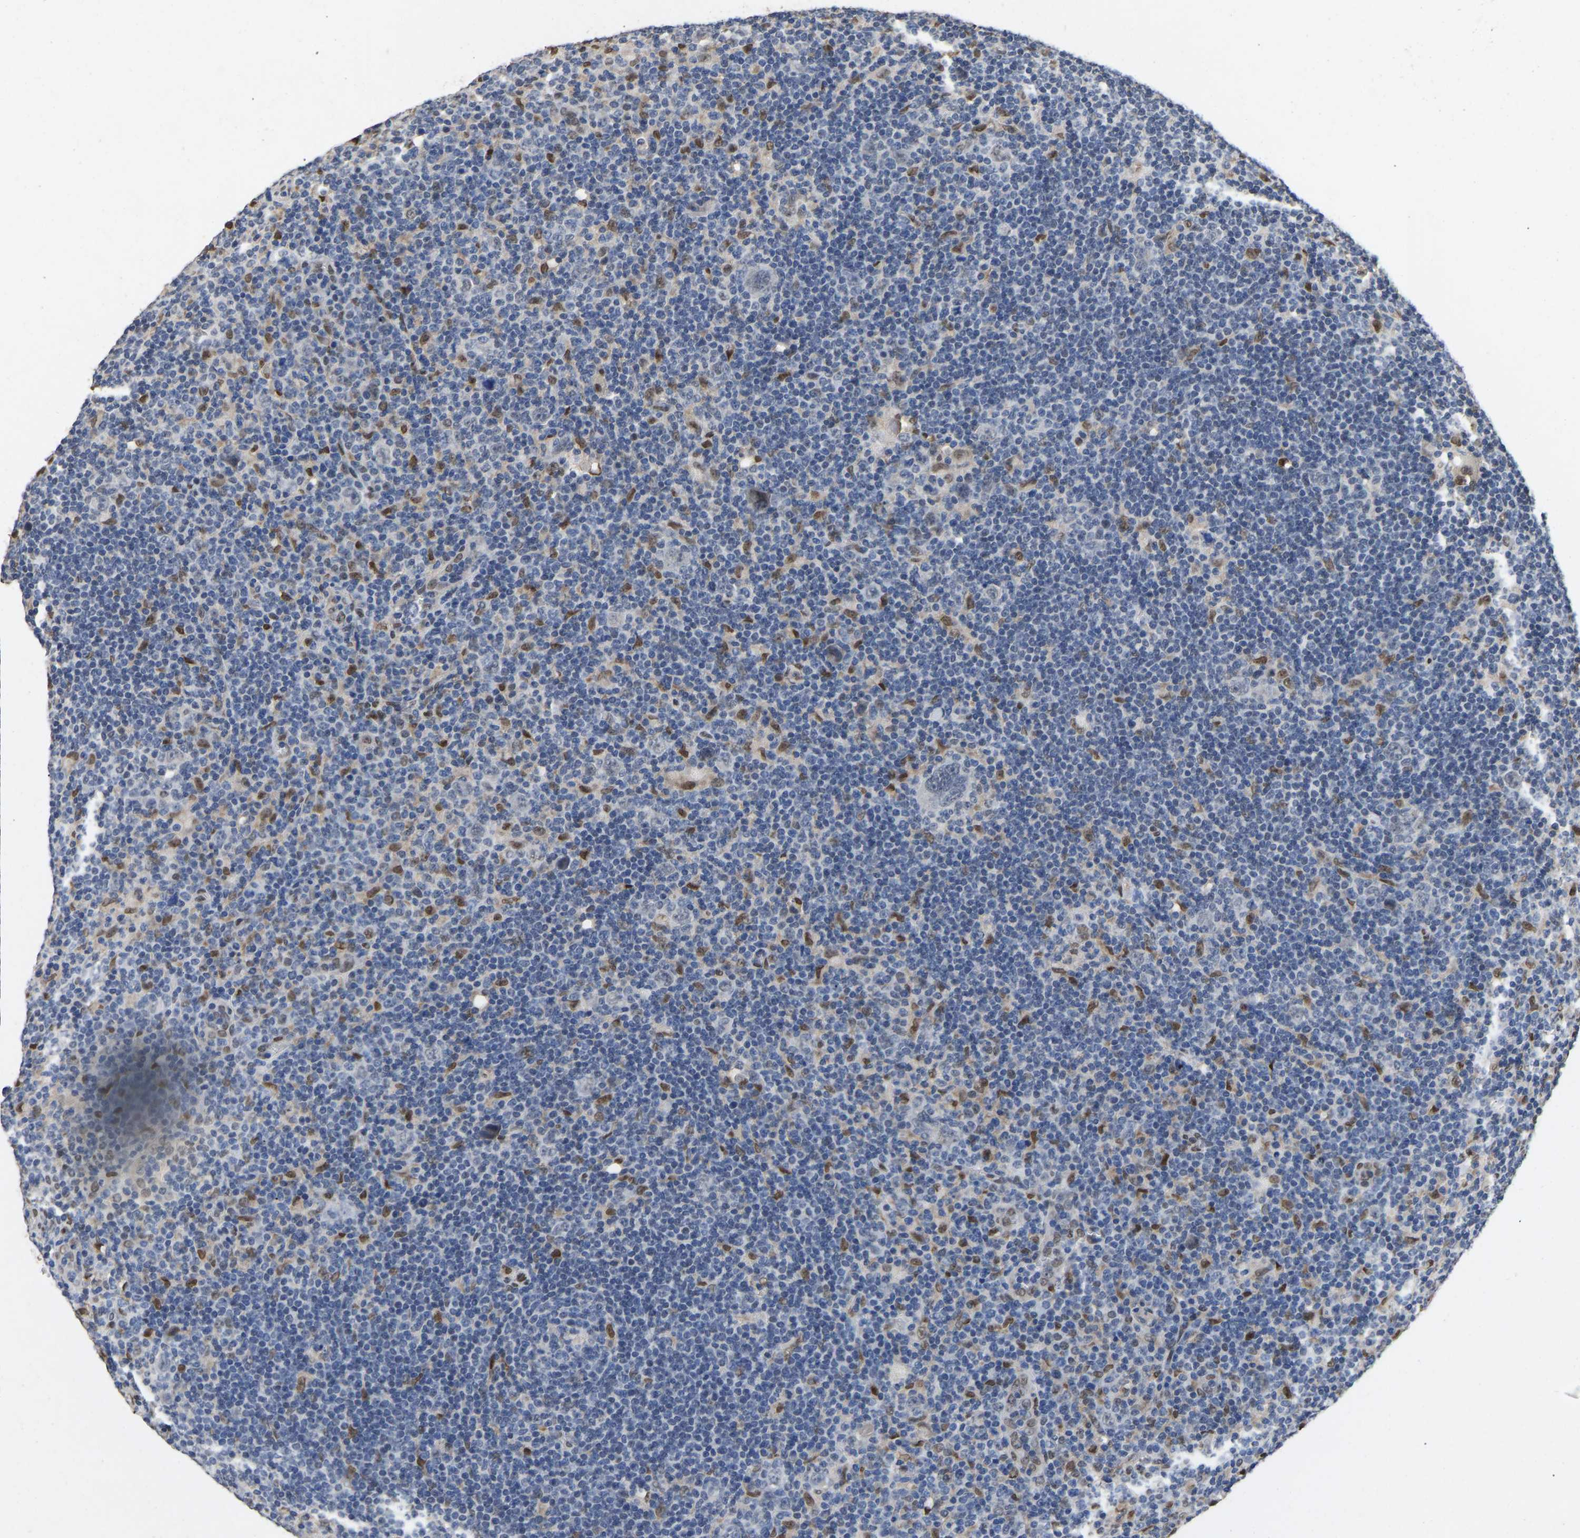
{"staining": {"intensity": "negative", "quantity": "none", "location": "none"}, "tissue": "lymphoma", "cell_type": "Tumor cells", "image_type": "cancer", "snomed": [{"axis": "morphology", "description": "Hodgkin's disease, NOS"}, {"axis": "topography", "description": "Lymph node"}], "caption": "IHC image of neoplastic tissue: human lymphoma stained with DAB (3,3'-diaminobenzidine) shows no significant protein positivity in tumor cells.", "gene": "QKI", "patient": {"sex": "female", "age": 57}}